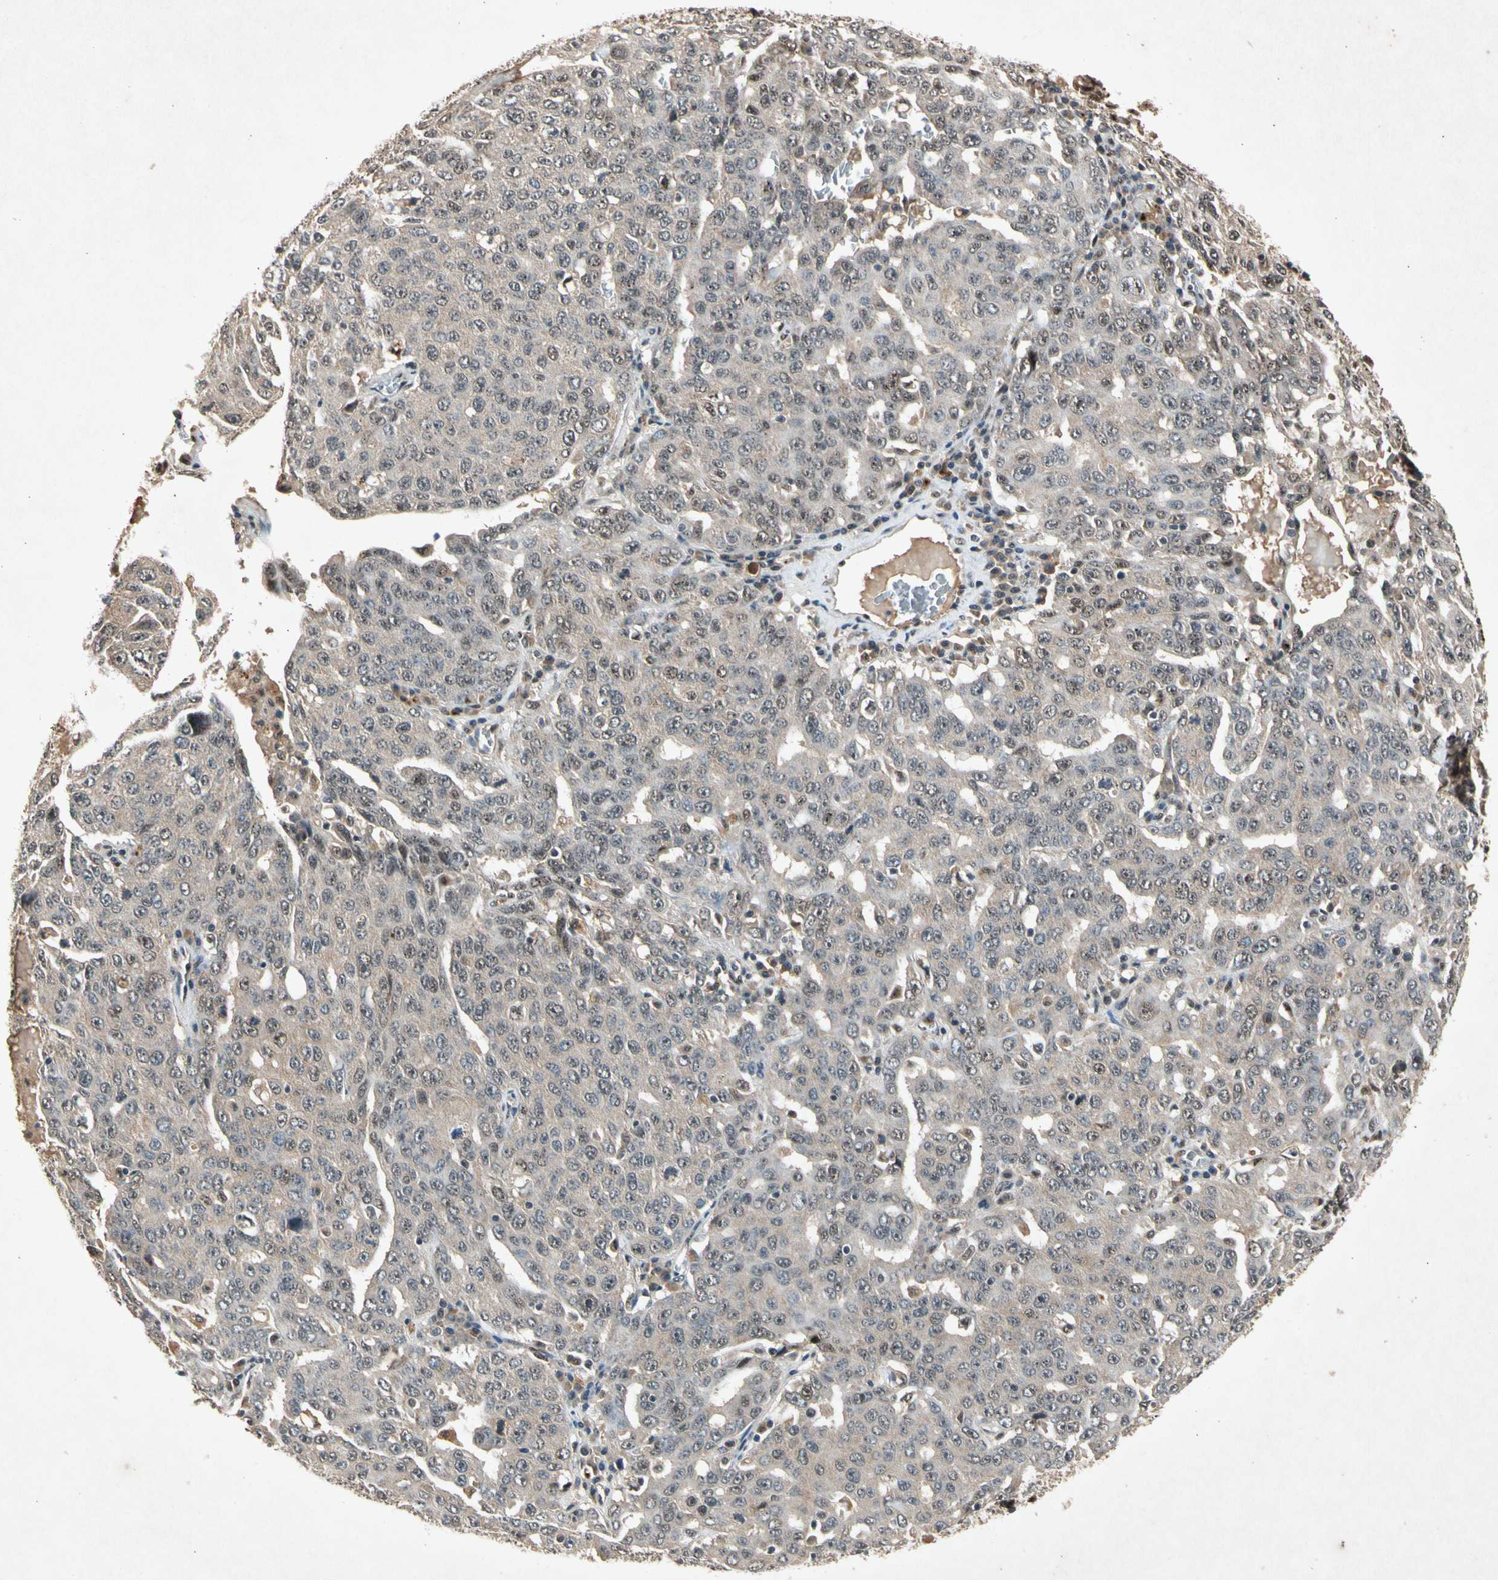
{"staining": {"intensity": "weak", "quantity": "25%-75%", "location": "nuclear"}, "tissue": "ovarian cancer", "cell_type": "Tumor cells", "image_type": "cancer", "snomed": [{"axis": "morphology", "description": "Carcinoma, endometroid"}, {"axis": "topography", "description": "Ovary"}], "caption": "A high-resolution photomicrograph shows immunohistochemistry staining of ovarian endometroid carcinoma, which demonstrates weak nuclear expression in approximately 25%-75% of tumor cells.", "gene": "PML", "patient": {"sex": "female", "age": 62}}